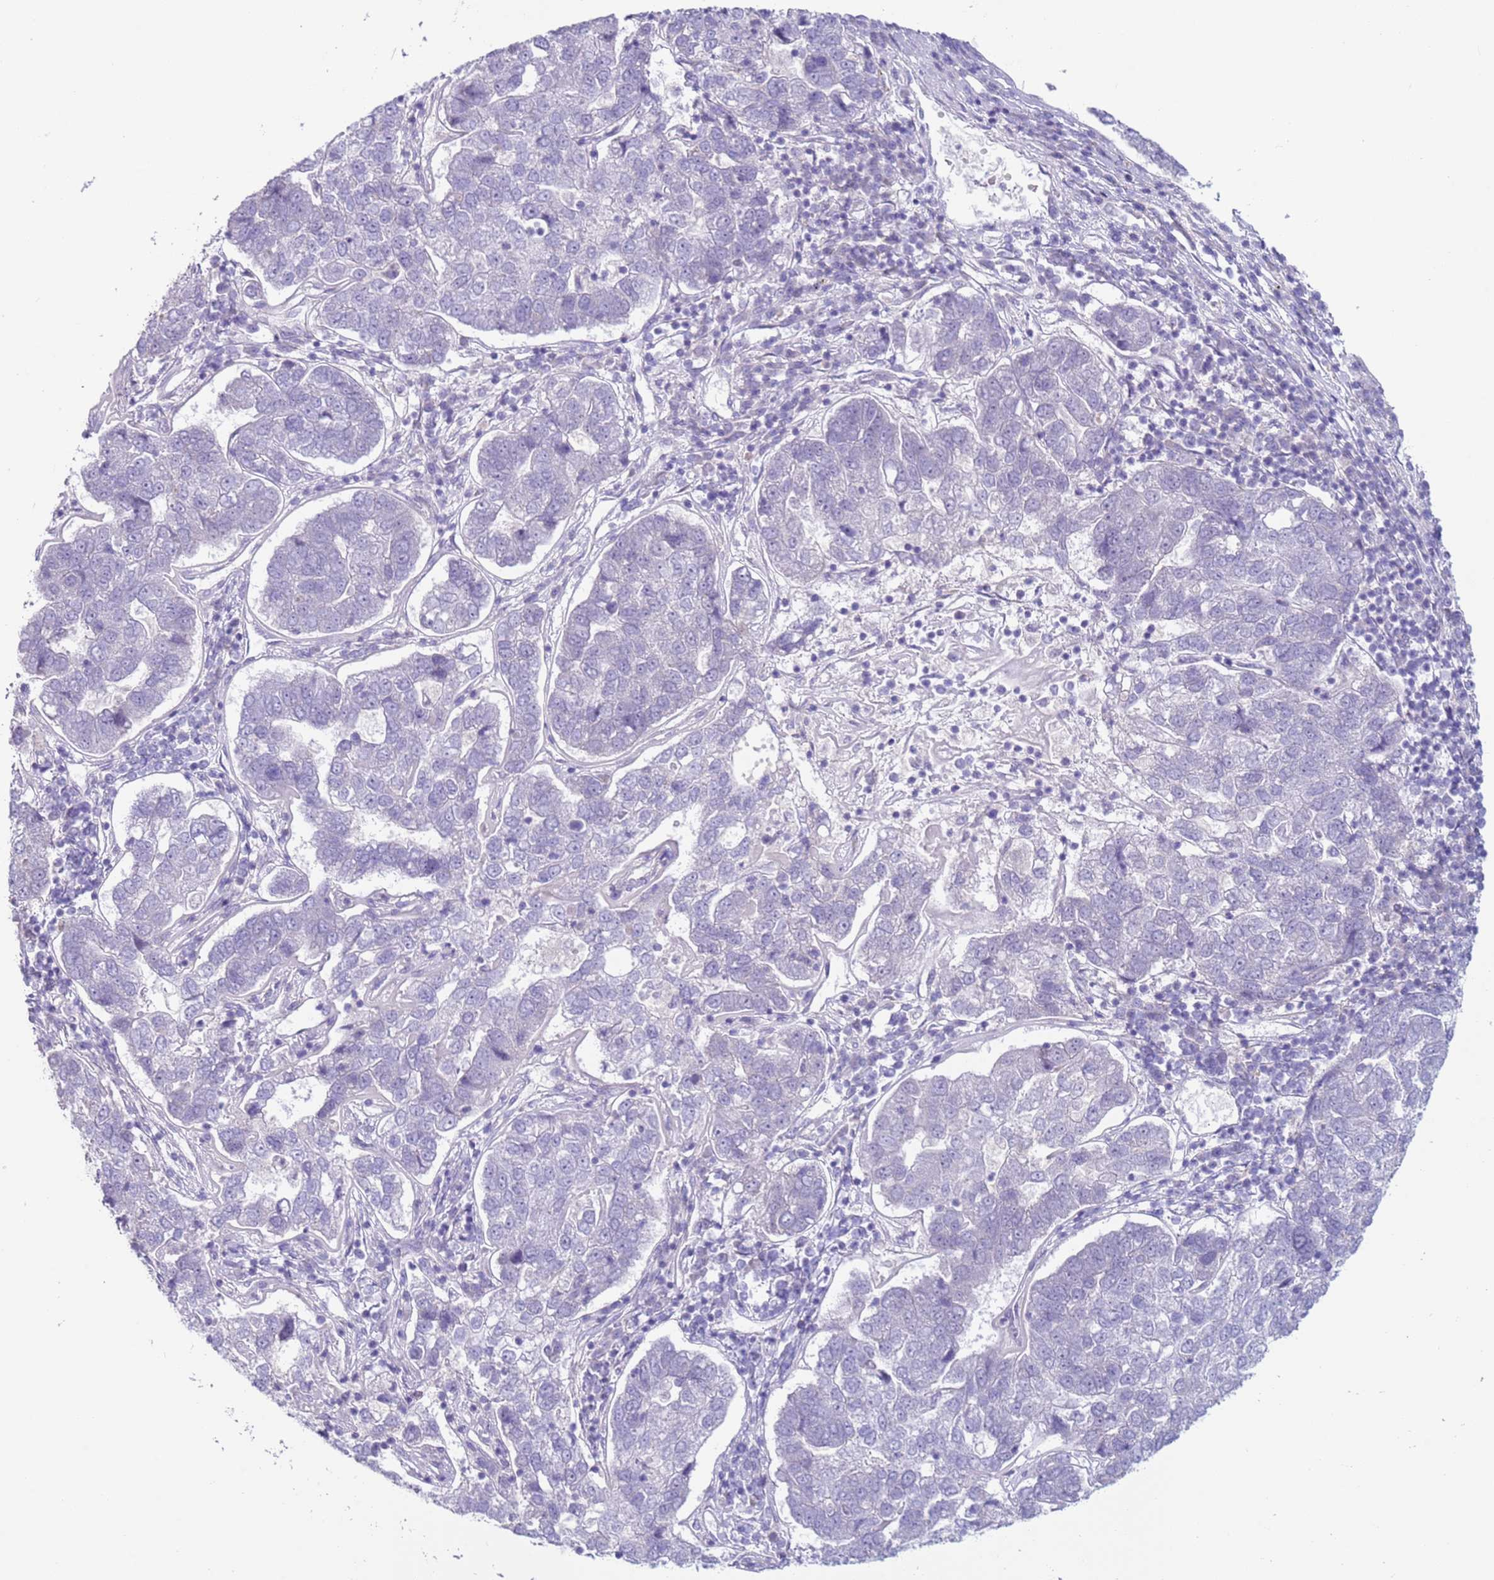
{"staining": {"intensity": "negative", "quantity": "none", "location": "none"}, "tissue": "pancreatic cancer", "cell_type": "Tumor cells", "image_type": "cancer", "snomed": [{"axis": "morphology", "description": "Adenocarcinoma, NOS"}, {"axis": "topography", "description": "Pancreas"}], "caption": "Pancreatic cancer stained for a protein using immunohistochemistry shows no expression tumor cells.", "gene": "NPAP1", "patient": {"sex": "female", "age": 61}}